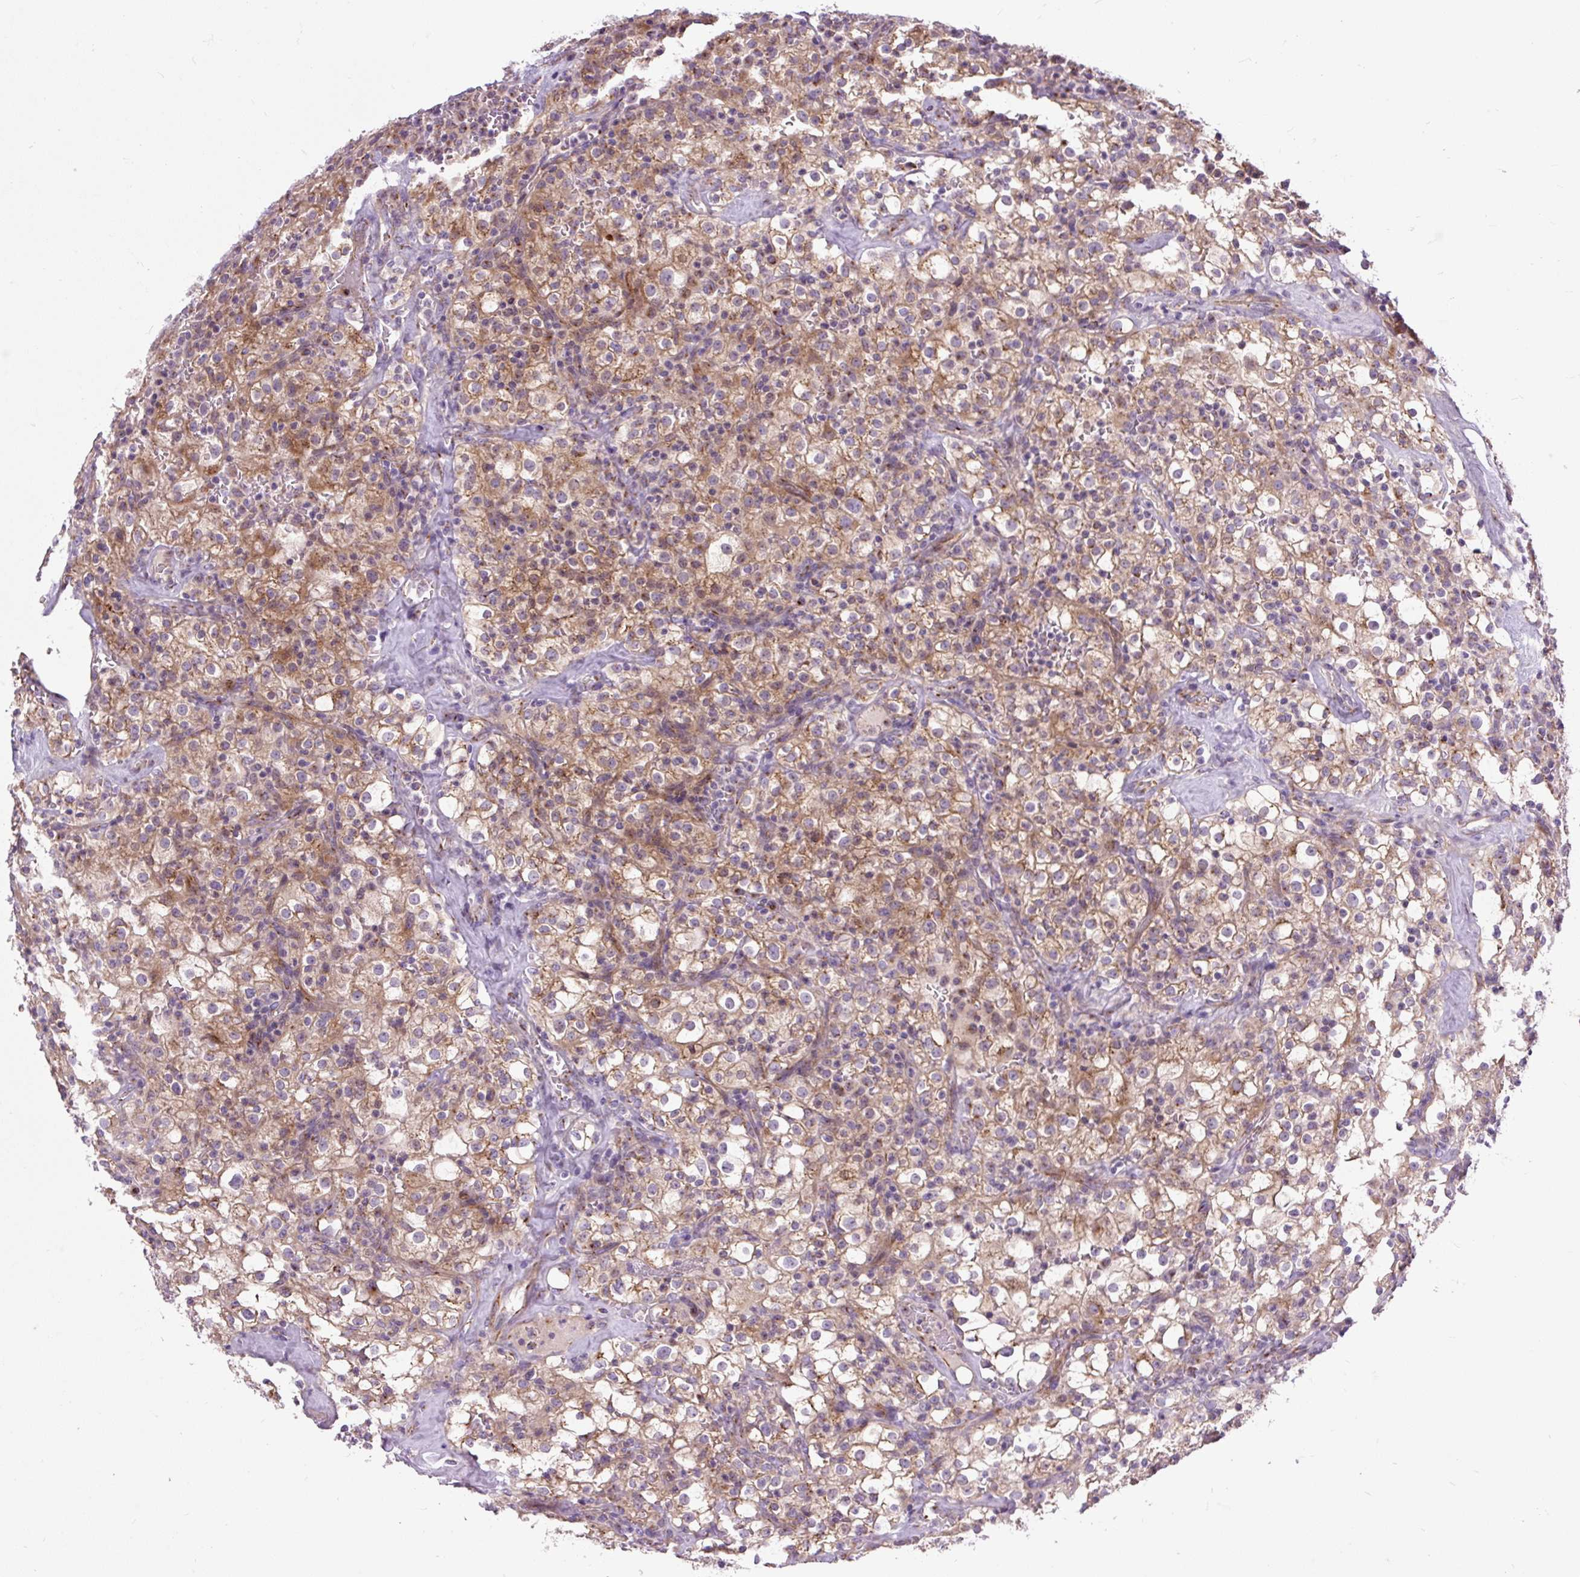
{"staining": {"intensity": "moderate", "quantity": ">75%", "location": "cytoplasmic/membranous"}, "tissue": "renal cancer", "cell_type": "Tumor cells", "image_type": "cancer", "snomed": [{"axis": "morphology", "description": "Adenocarcinoma, NOS"}, {"axis": "topography", "description": "Kidney"}], "caption": "Tumor cells display medium levels of moderate cytoplasmic/membranous expression in approximately >75% of cells in renal cancer (adenocarcinoma). Nuclei are stained in blue.", "gene": "MSMP", "patient": {"sex": "female", "age": 74}}